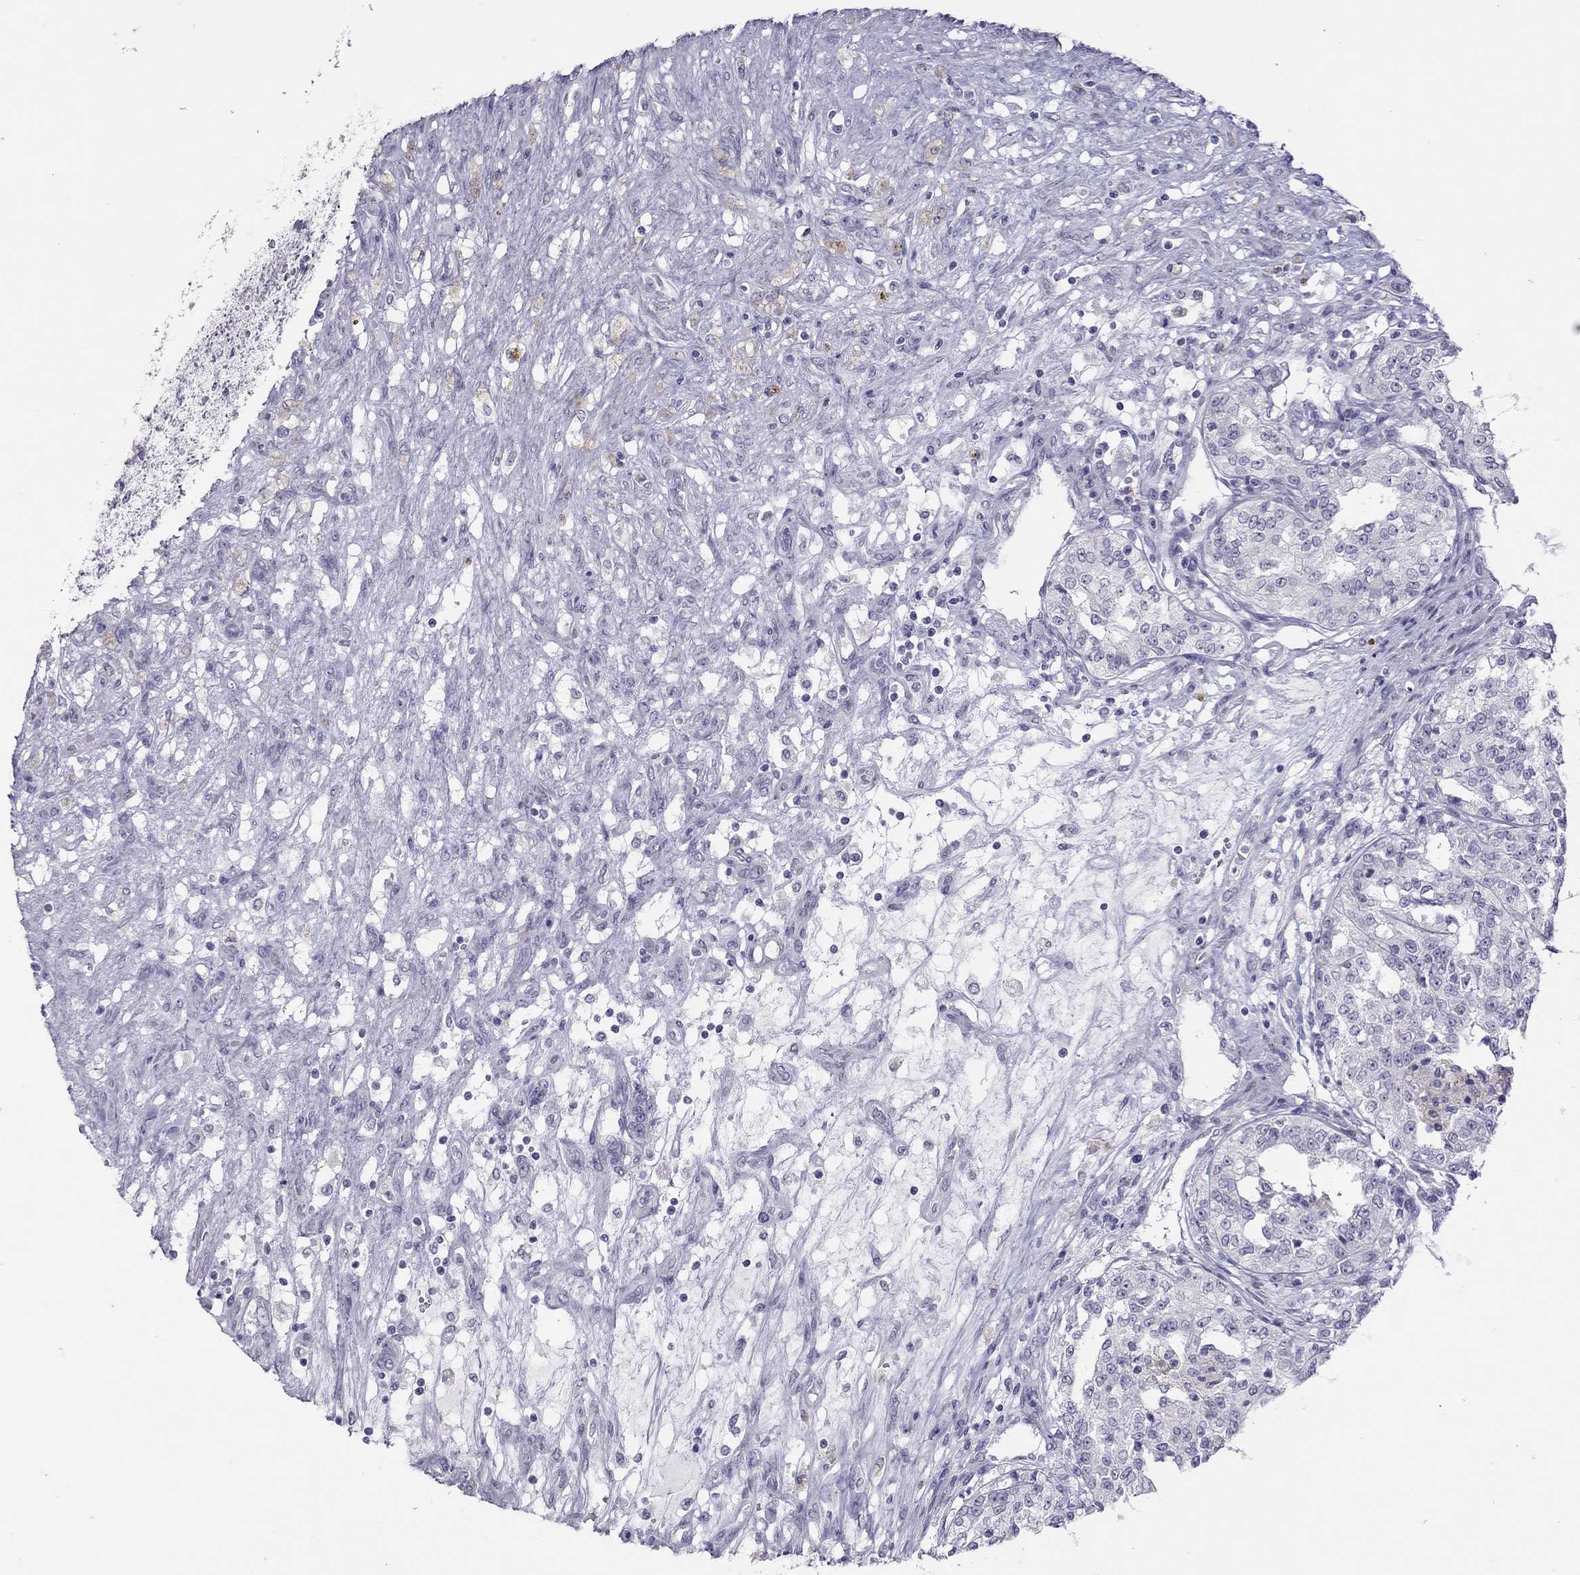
{"staining": {"intensity": "negative", "quantity": "none", "location": "none"}, "tissue": "renal cancer", "cell_type": "Tumor cells", "image_type": "cancer", "snomed": [{"axis": "morphology", "description": "Adenocarcinoma, NOS"}, {"axis": "topography", "description": "Kidney"}], "caption": "Protein analysis of renal cancer shows no significant staining in tumor cells.", "gene": "MUC16", "patient": {"sex": "female", "age": 63}}